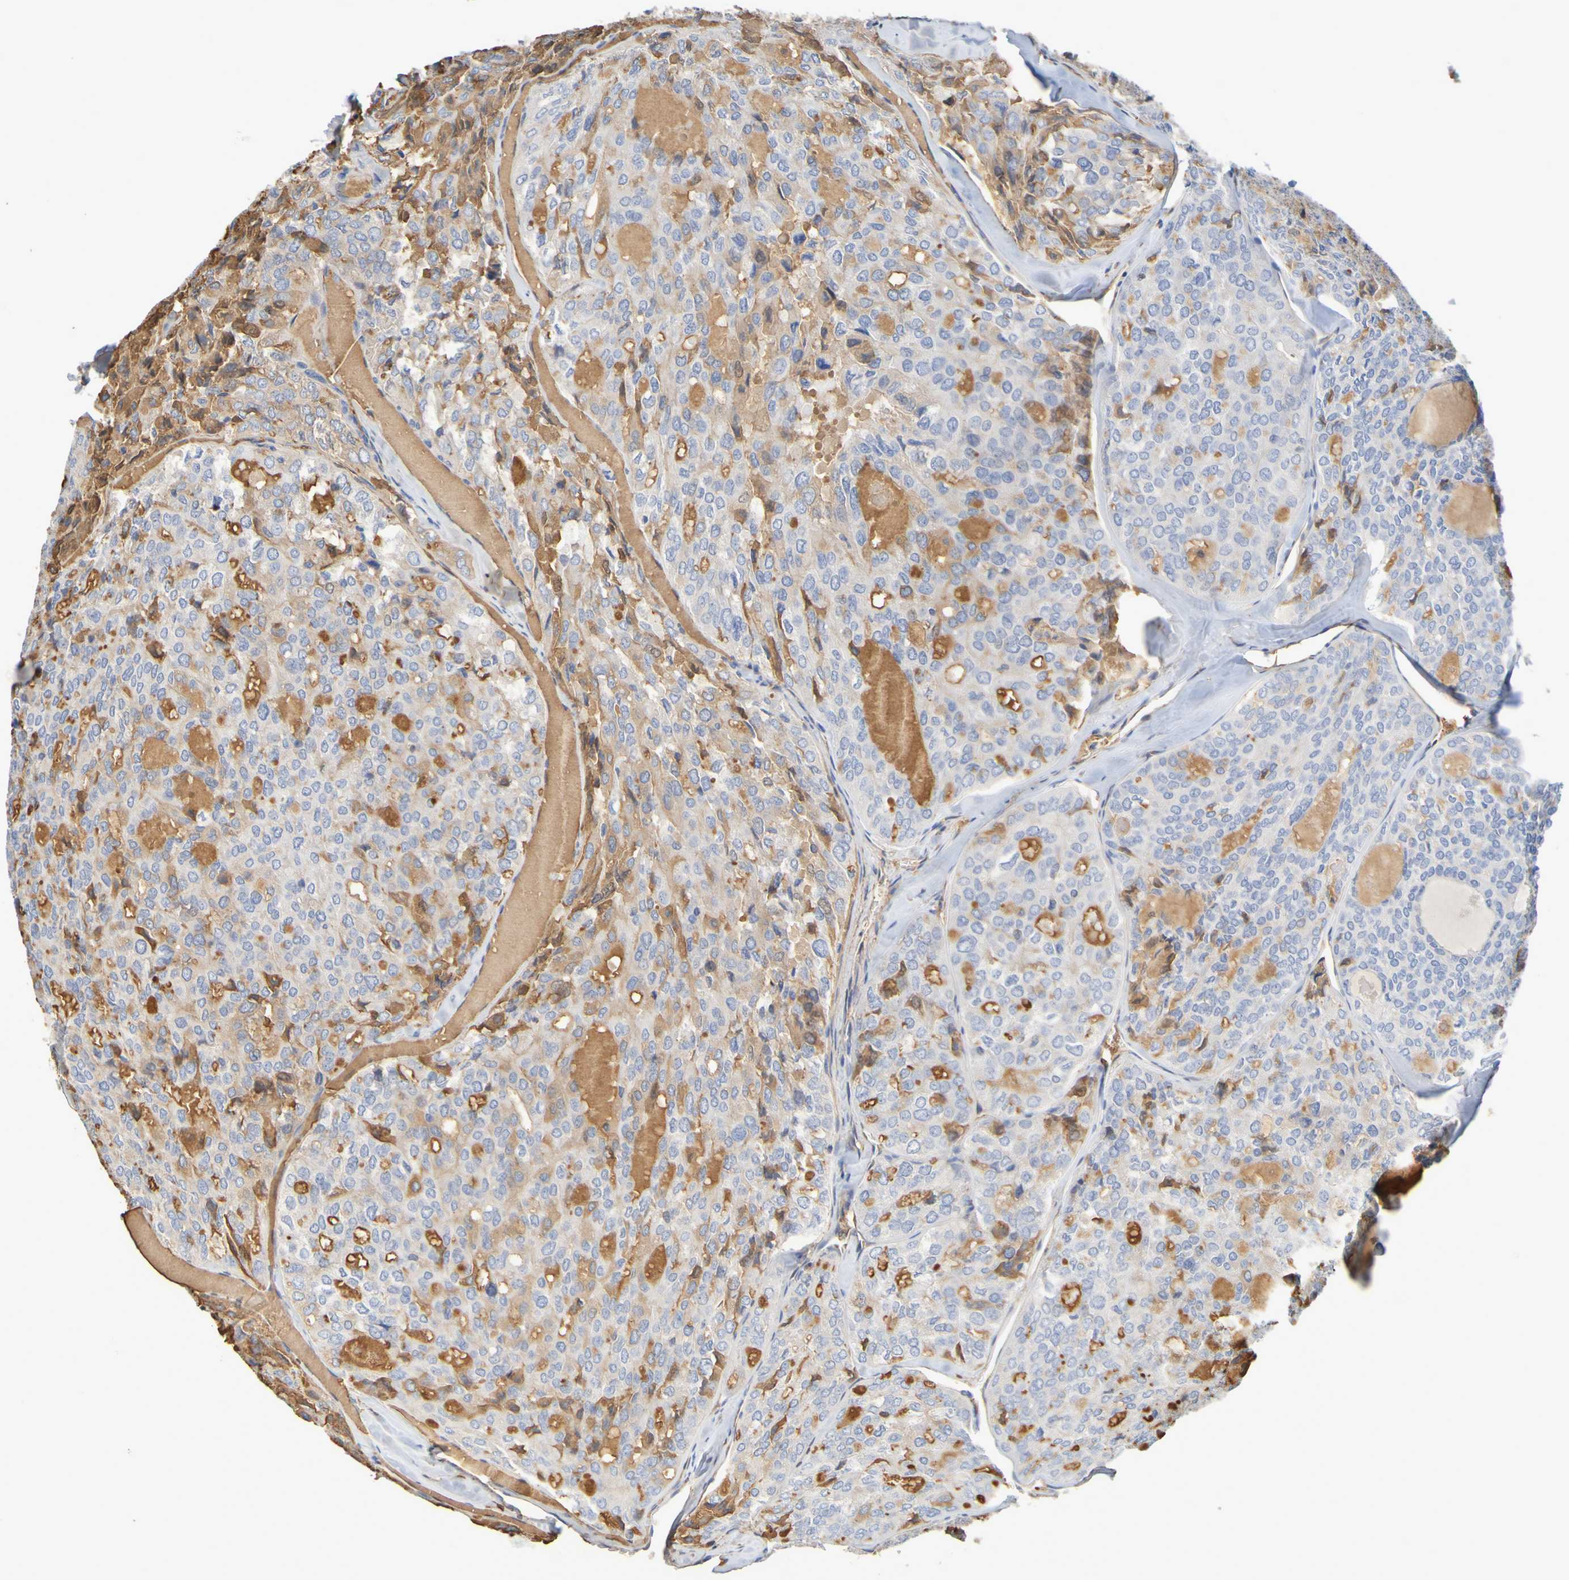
{"staining": {"intensity": "moderate", "quantity": "<25%", "location": "cytoplasmic/membranous"}, "tissue": "thyroid cancer", "cell_type": "Tumor cells", "image_type": "cancer", "snomed": [{"axis": "morphology", "description": "Follicular adenoma carcinoma, NOS"}, {"axis": "topography", "description": "Thyroid gland"}], "caption": "Immunohistochemical staining of follicular adenoma carcinoma (thyroid) demonstrates low levels of moderate cytoplasmic/membranous staining in approximately <25% of tumor cells. (brown staining indicates protein expression, while blue staining denotes nuclei).", "gene": "GAB3", "patient": {"sex": "male", "age": 75}}